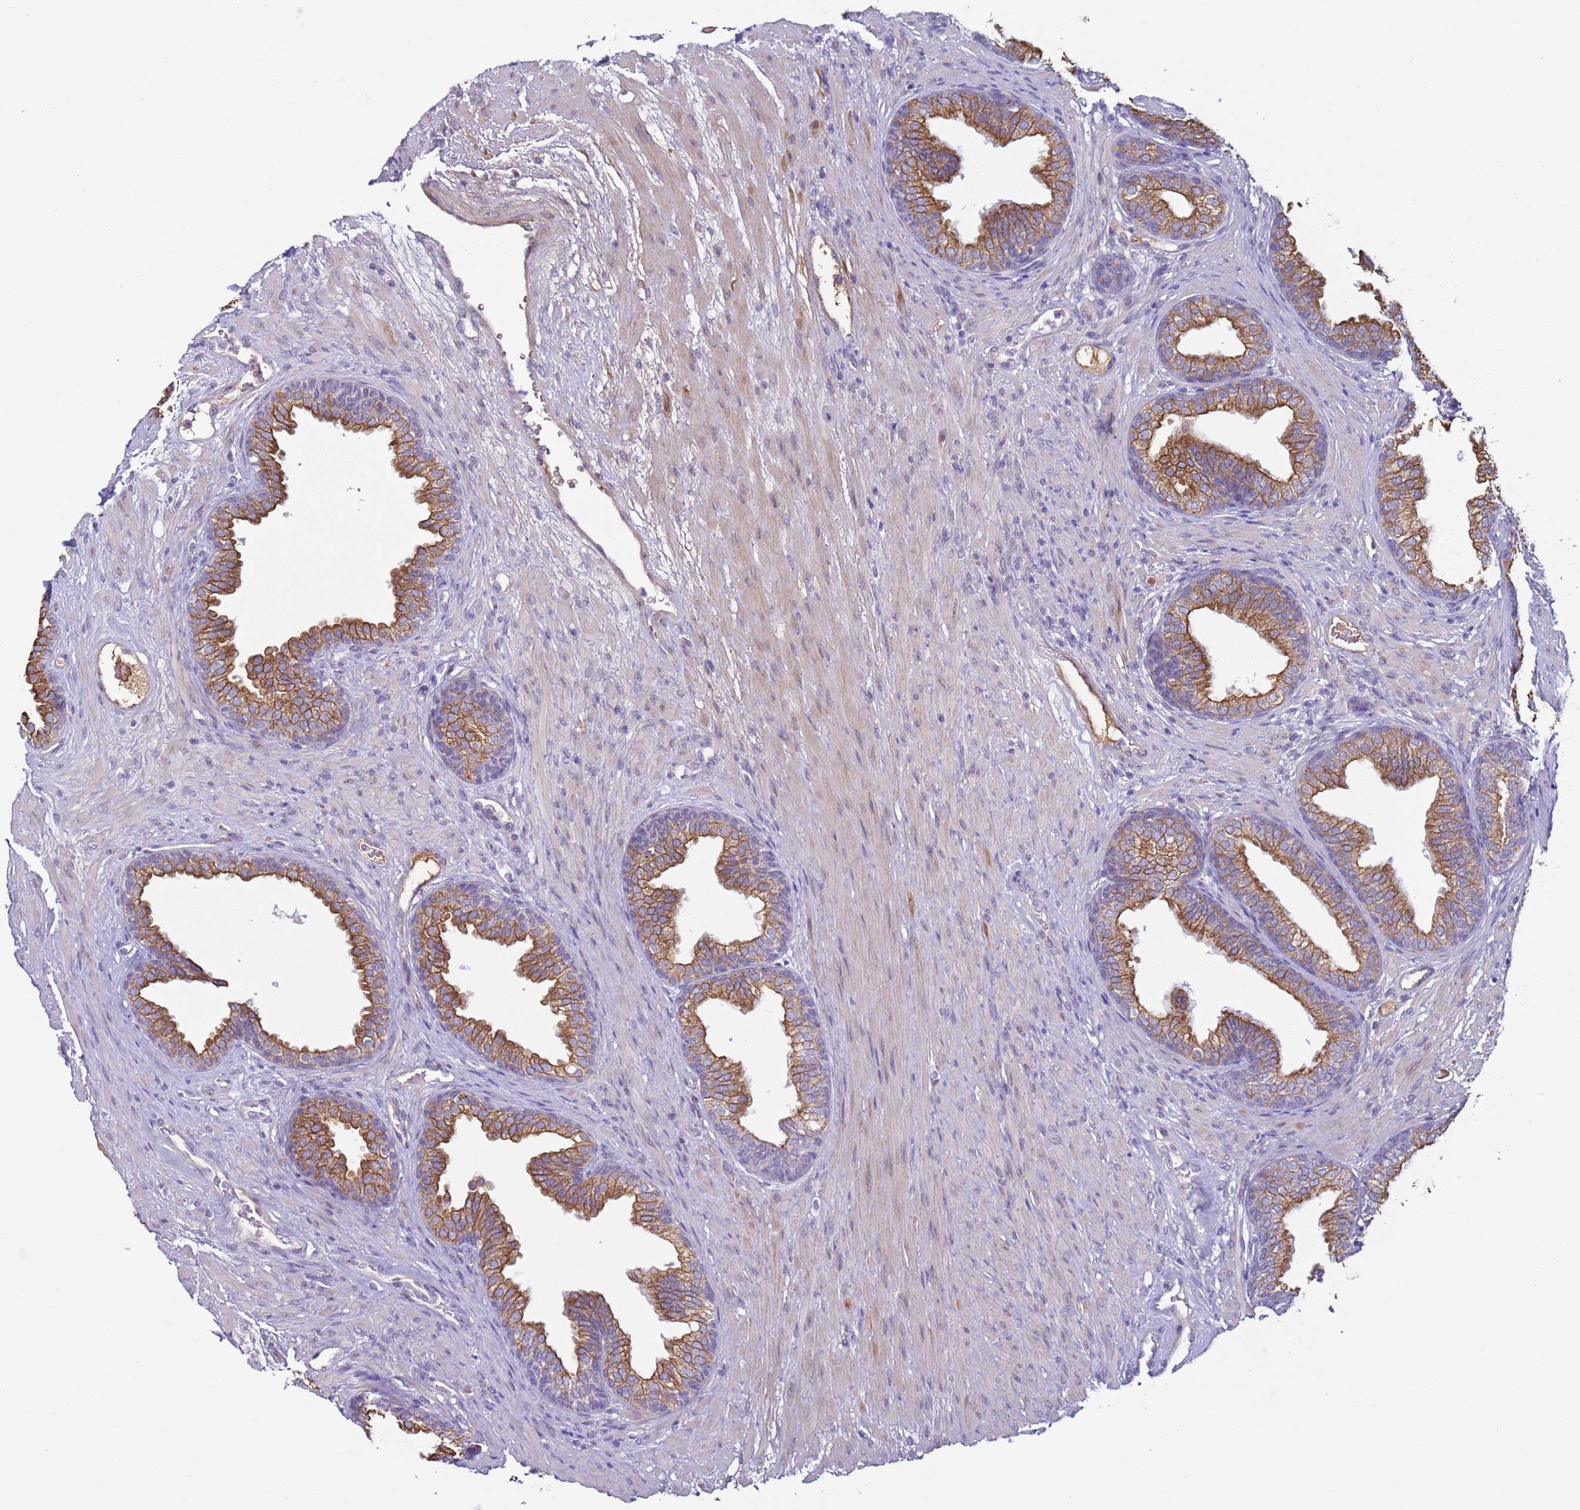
{"staining": {"intensity": "moderate", "quantity": ">75%", "location": "cytoplasmic/membranous"}, "tissue": "prostate", "cell_type": "Glandular cells", "image_type": "normal", "snomed": [{"axis": "morphology", "description": "Normal tissue, NOS"}, {"axis": "topography", "description": "Prostate"}], "caption": "The micrograph exhibits immunohistochemical staining of unremarkable prostate. There is moderate cytoplasmic/membranous positivity is present in approximately >75% of glandular cells.", "gene": "NPAP1", "patient": {"sex": "male", "age": 76}}